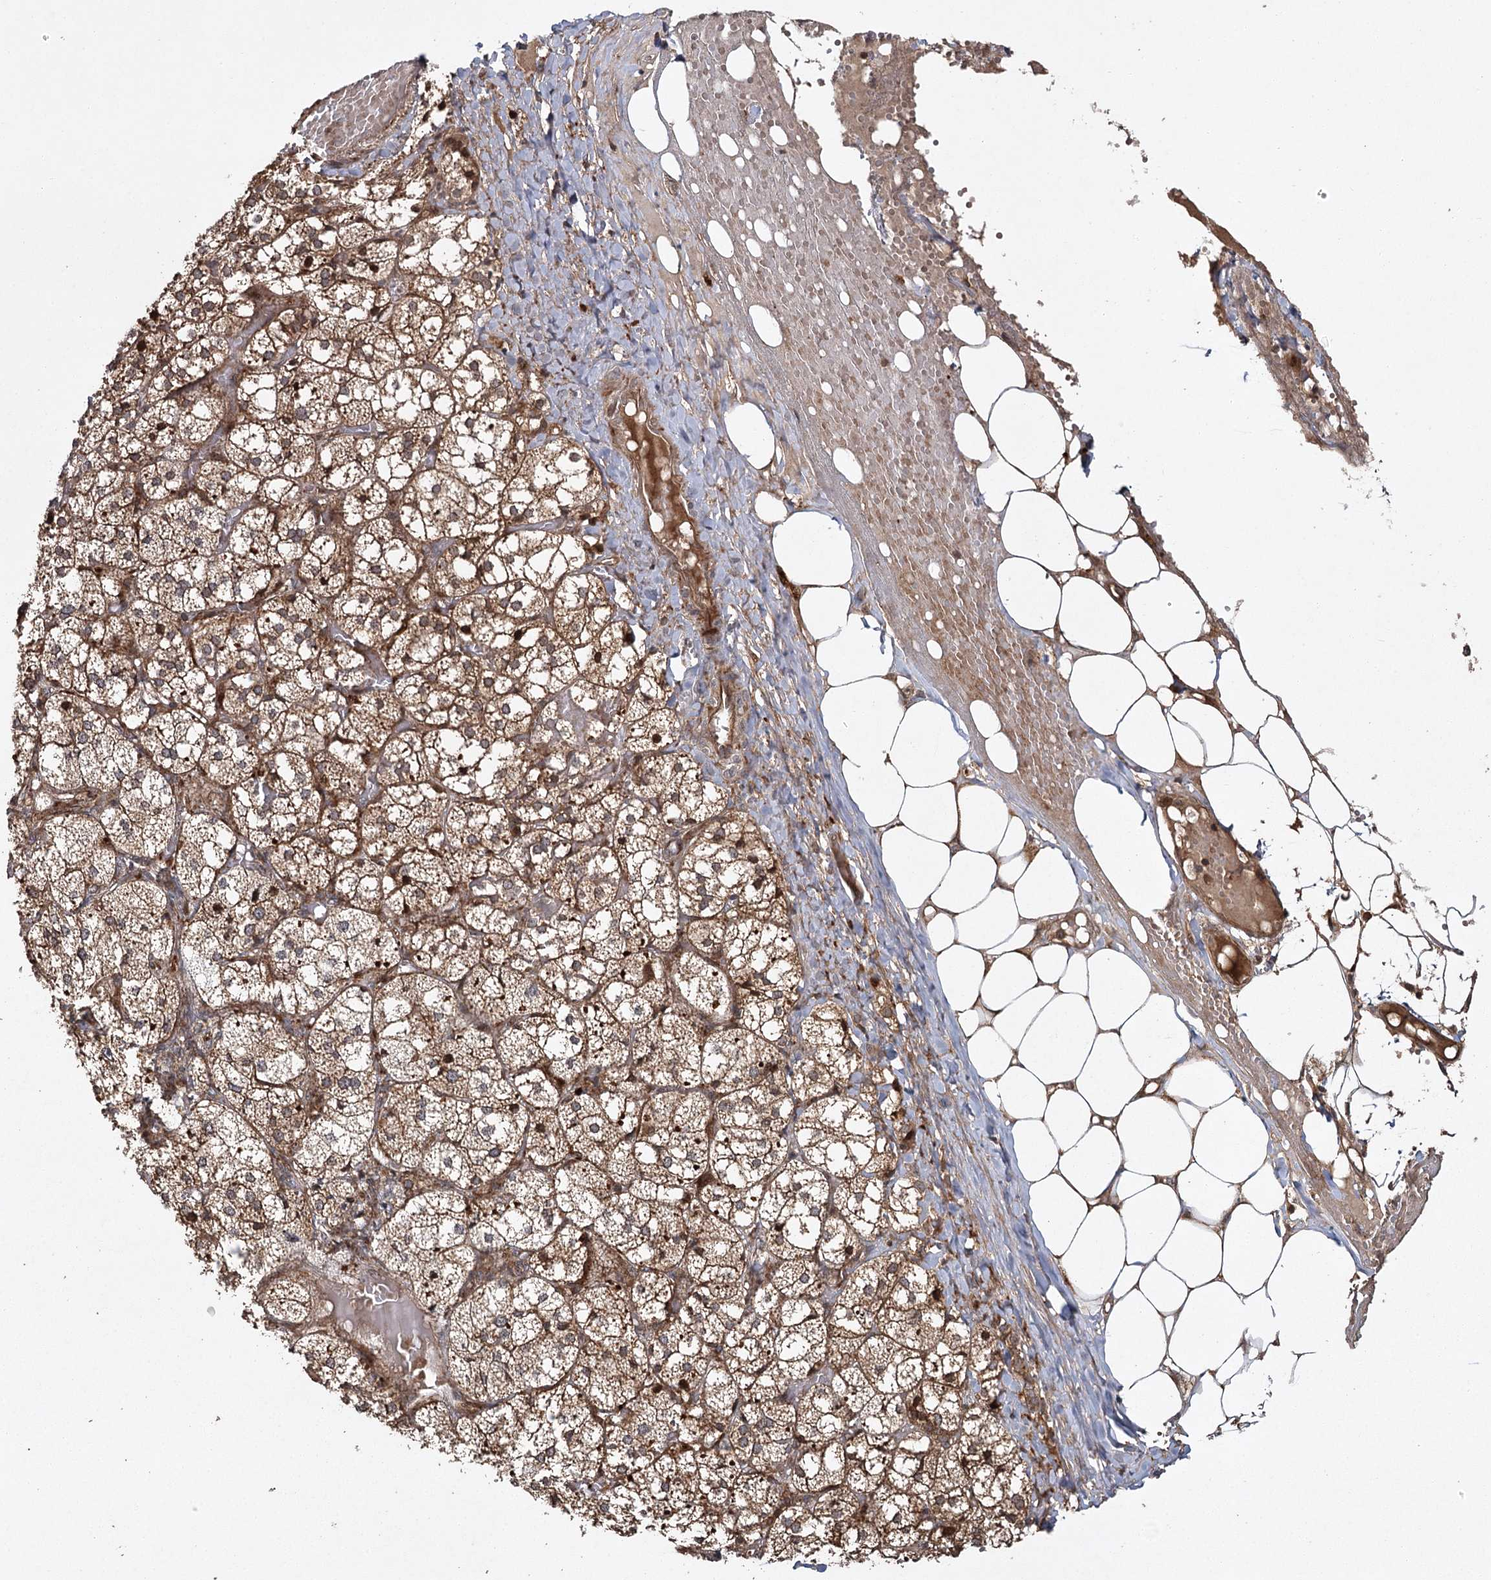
{"staining": {"intensity": "moderate", "quantity": ">75%", "location": "cytoplasmic/membranous,nuclear"}, "tissue": "adrenal gland", "cell_type": "Glandular cells", "image_type": "normal", "snomed": [{"axis": "morphology", "description": "Normal tissue, NOS"}, {"axis": "topography", "description": "Adrenal gland"}], "caption": "Protein staining shows moderate cytoplasmic/membranous,nuclear expression in about >75% of glandular cells in normal adrenal gland.", "gene": "RPAP3", "patient": {"sex": "female", "age": 61}}